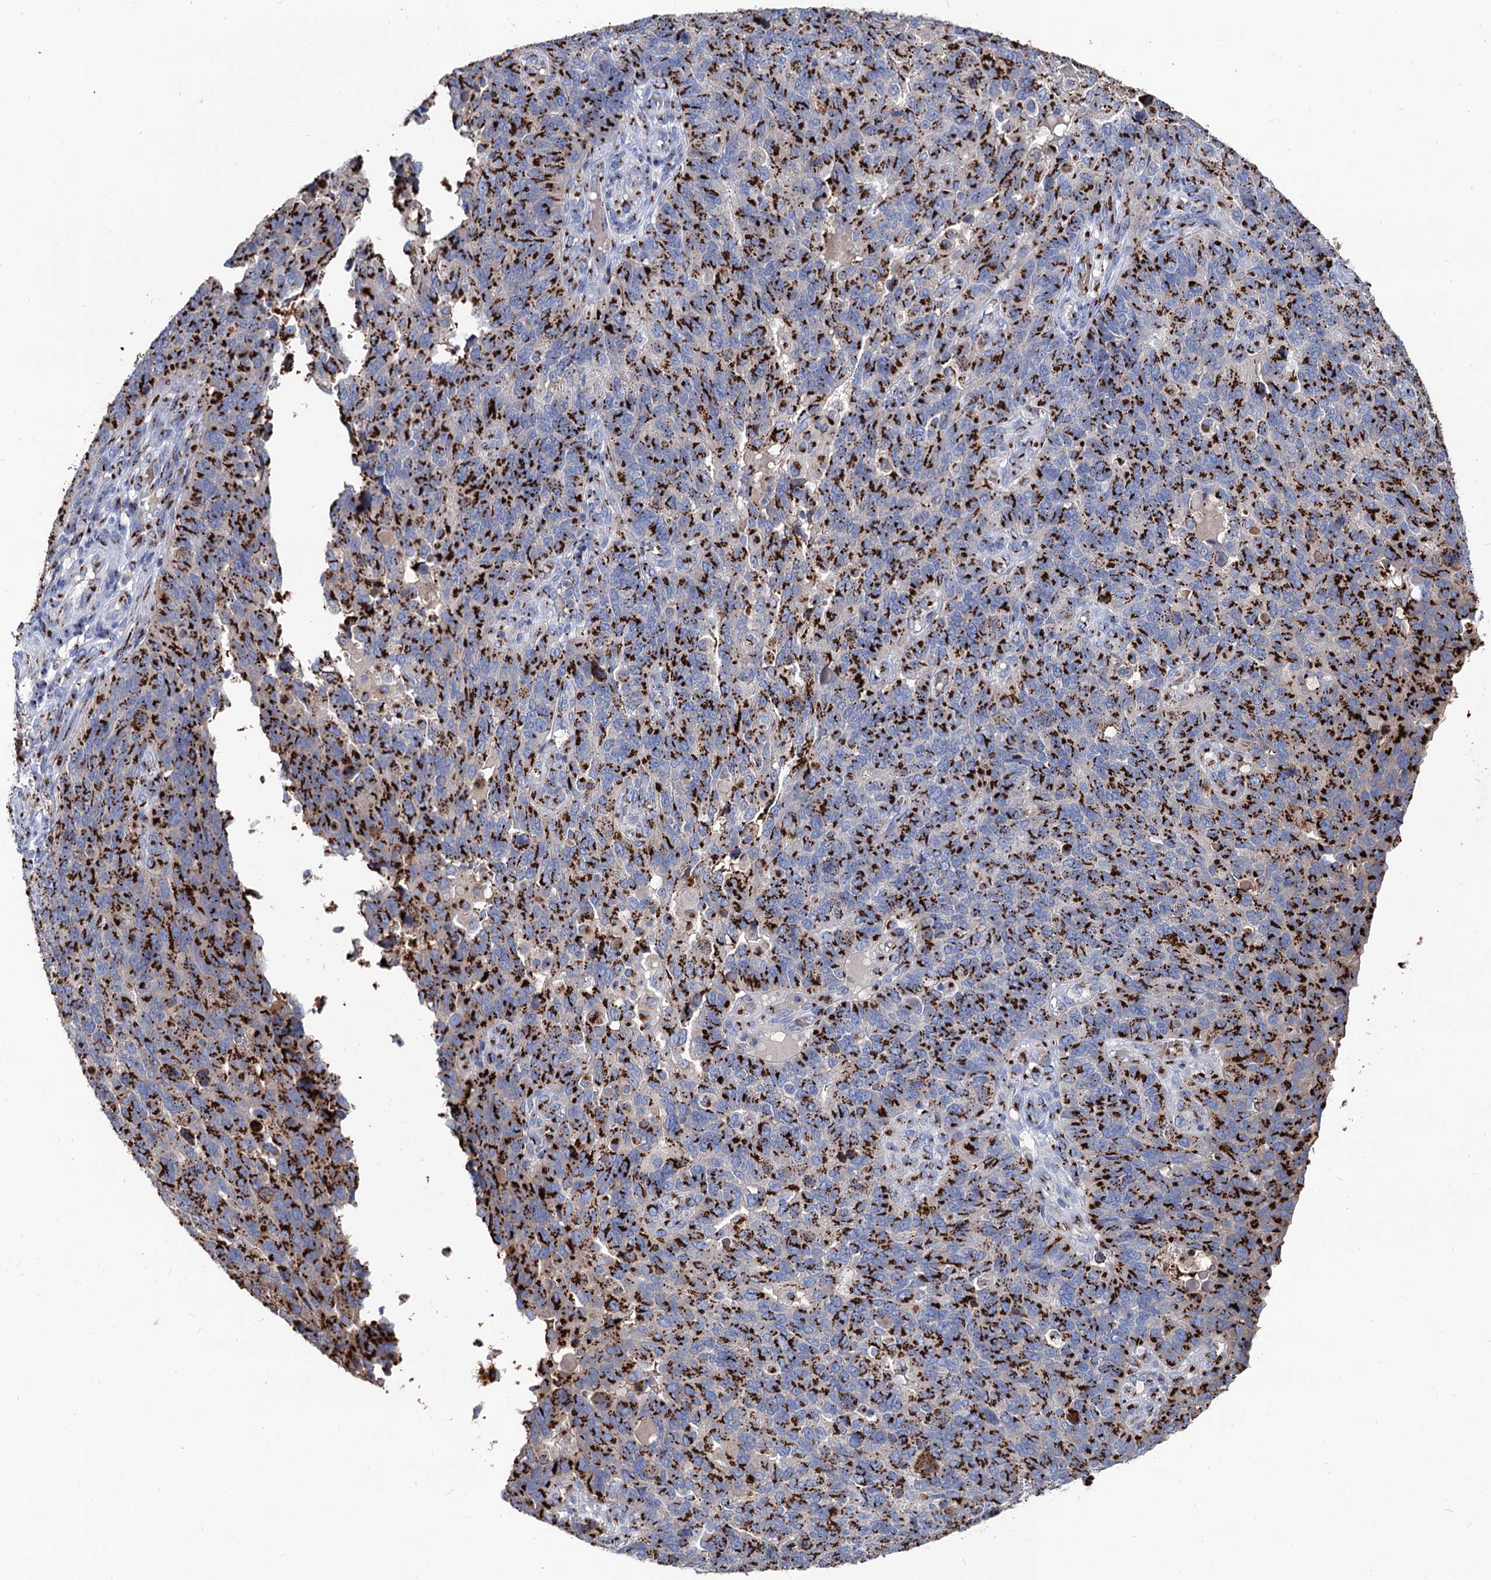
{"staining": {"intensity": "strong", "quantity": ">75%", "location": "cytoplasmic/membranous"}, "tissue": "endometrial cancer", "cell_type": "Tumor cells", "image_type": "cancer", "snomed": [{"axis": "morphology", "description": "Adenocarcinoma, NOS"}, {"axis": "topography", "description": "Endometrium"}], "caption": "An immunohistochemistry micrograph of neoplastic tissue is shown. Protein staining in brown shows strong cytoplasmic/membranous positivity in adenocarcinoma (endometrial) within tumor cells. (Stains: DAB in brown, nuclei in blue, Microscopy: brightfield microscopy at high magnification).", "gene": "TM9SF3", "patient": {"sex": "female", "age": 66}}